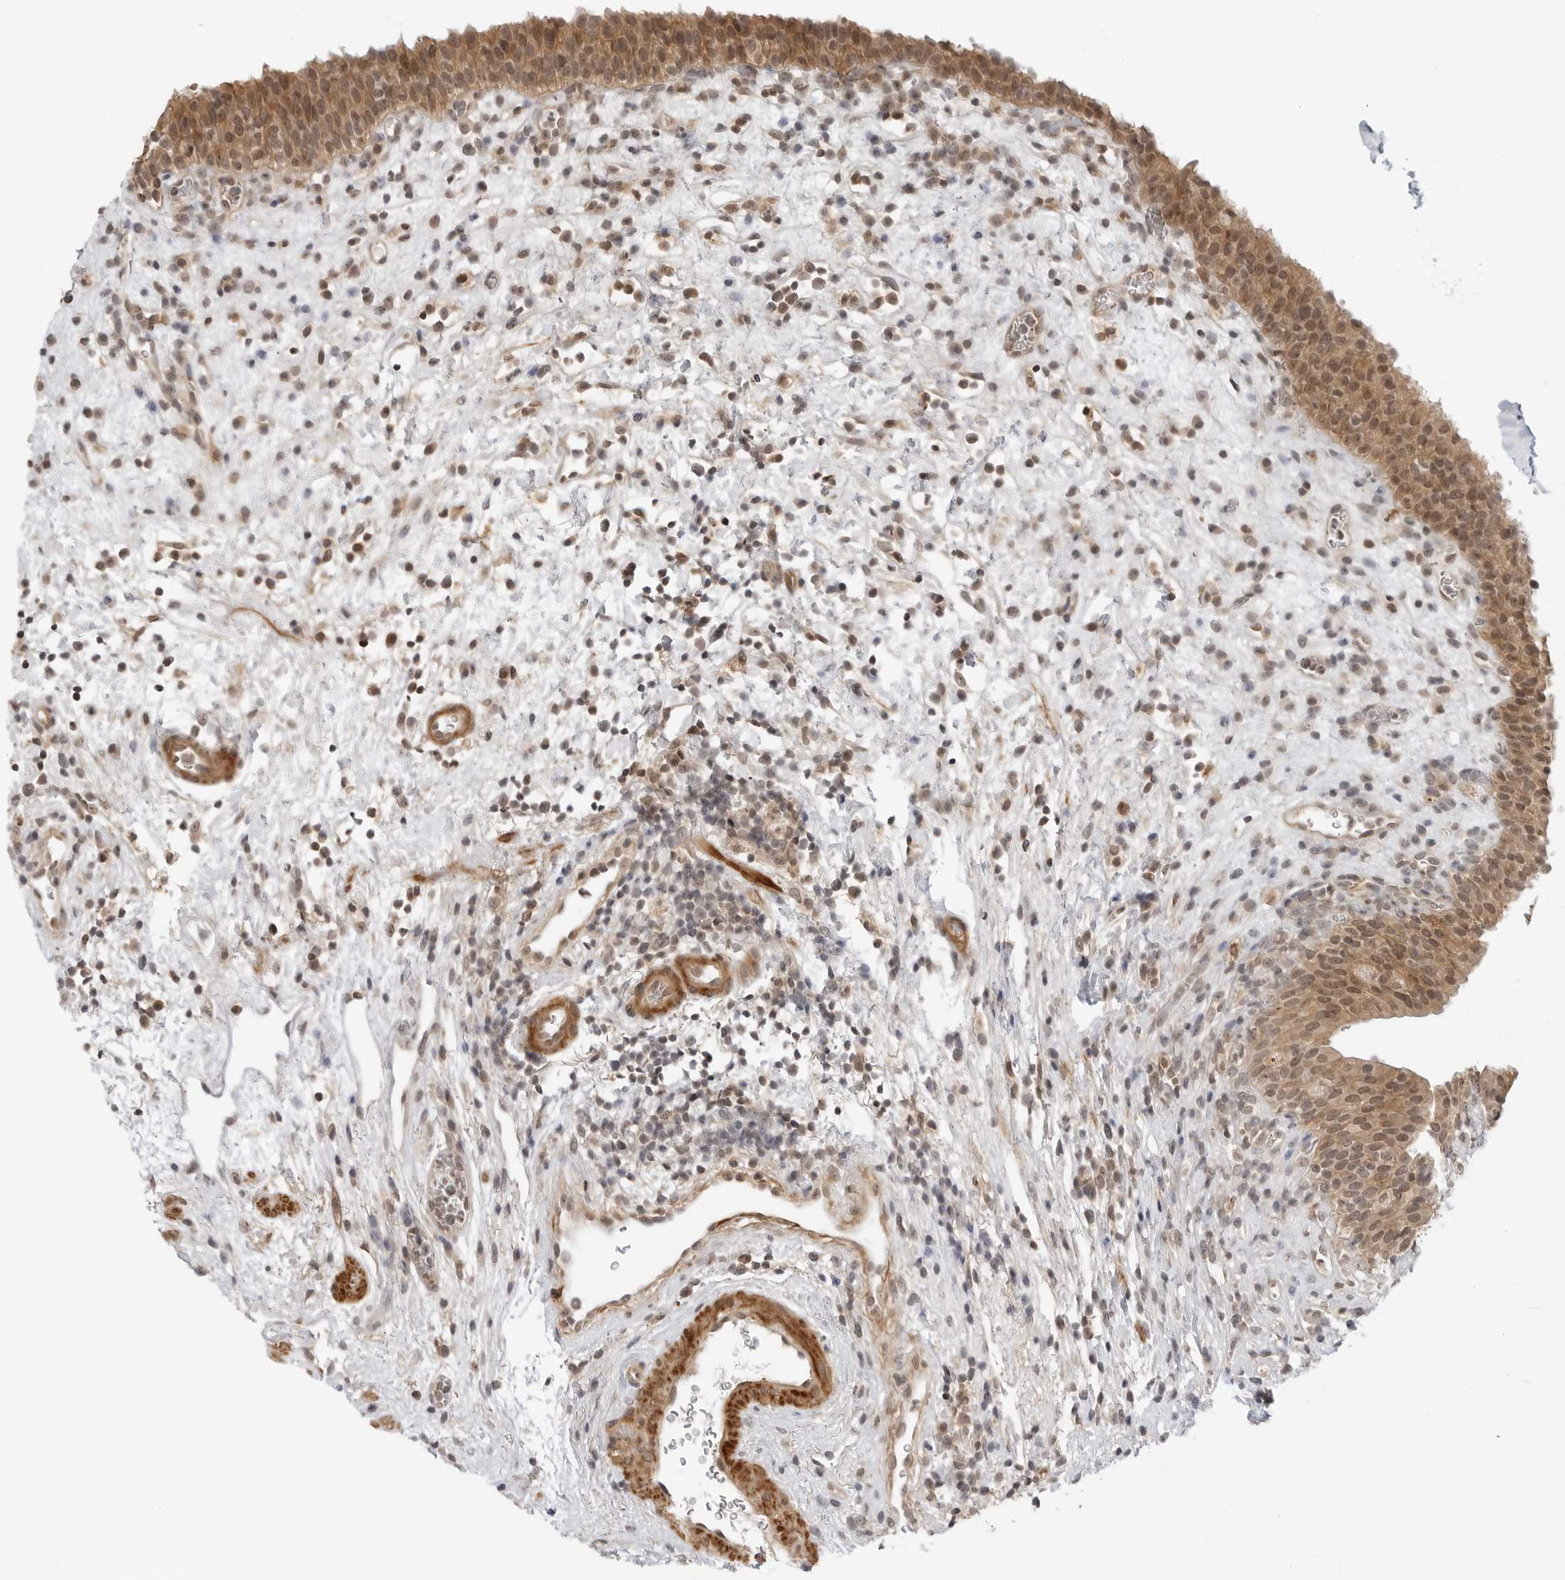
{"staining": {"intensity": "moderate", "quantity": ">75%", "location": "cytoplasmic/membranous,nuclear"}, "tissue": "urinary bladder", "cell_type": "Urothelial cells", "image_type": "normal", "snomed": [{"axis": "morphology", "description": "Normal tissue, NOS"}, {"axis": "morphology", "description": "Inflammation, NOS"}, {"axis": "topography", "description": "Urinary bladder"}], "caption": "Protein staining shows moderate cytoplasmic/membranous,nuclear positivity in about >75% of urothelial cells in unremarkable urinary bladder.", "gene": "MAP2K5", "patient": {"sex": "female", "age": 75}}